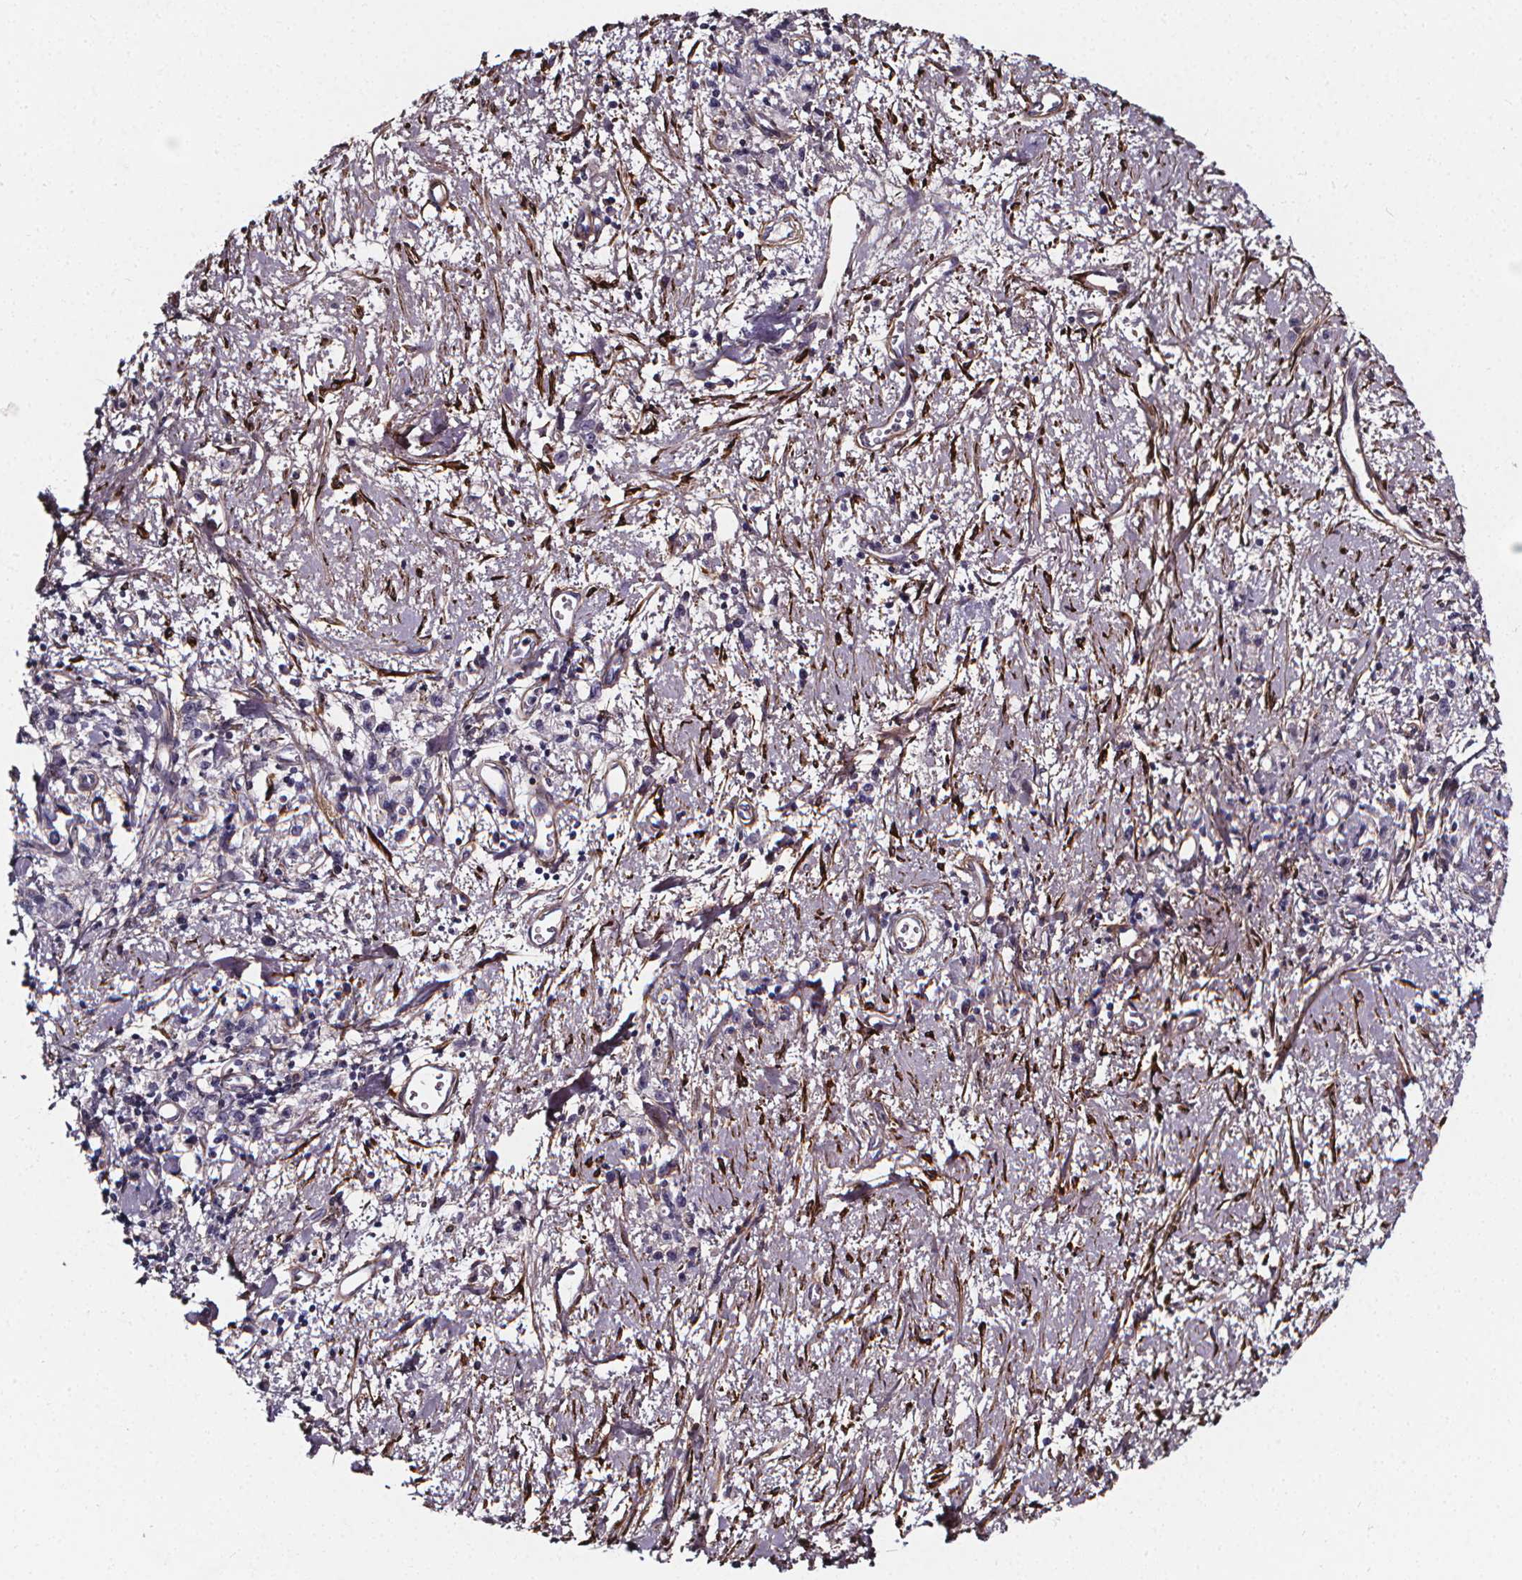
{"staining": {"intensity": "negative", "quantity": "none", "location": "none"}, "tissue": "stomach cancer", "cell_type": "Tumor cells", "image_type": "cancer", "snomed": [{"axis": "morphology", "description": "Adenocarcinoma, NOS"}, {"axis": "topography", "description": "Stomach"}], "caption": "This image is of adenocarcinoma (stomach) stained with immunohistochemistry to label a protein in brown with the nuclei are counter-stained blue. There is no expression in tumor cells.", "gene": "AEBP1", "patient": {"sex": "male", "age": 77}}